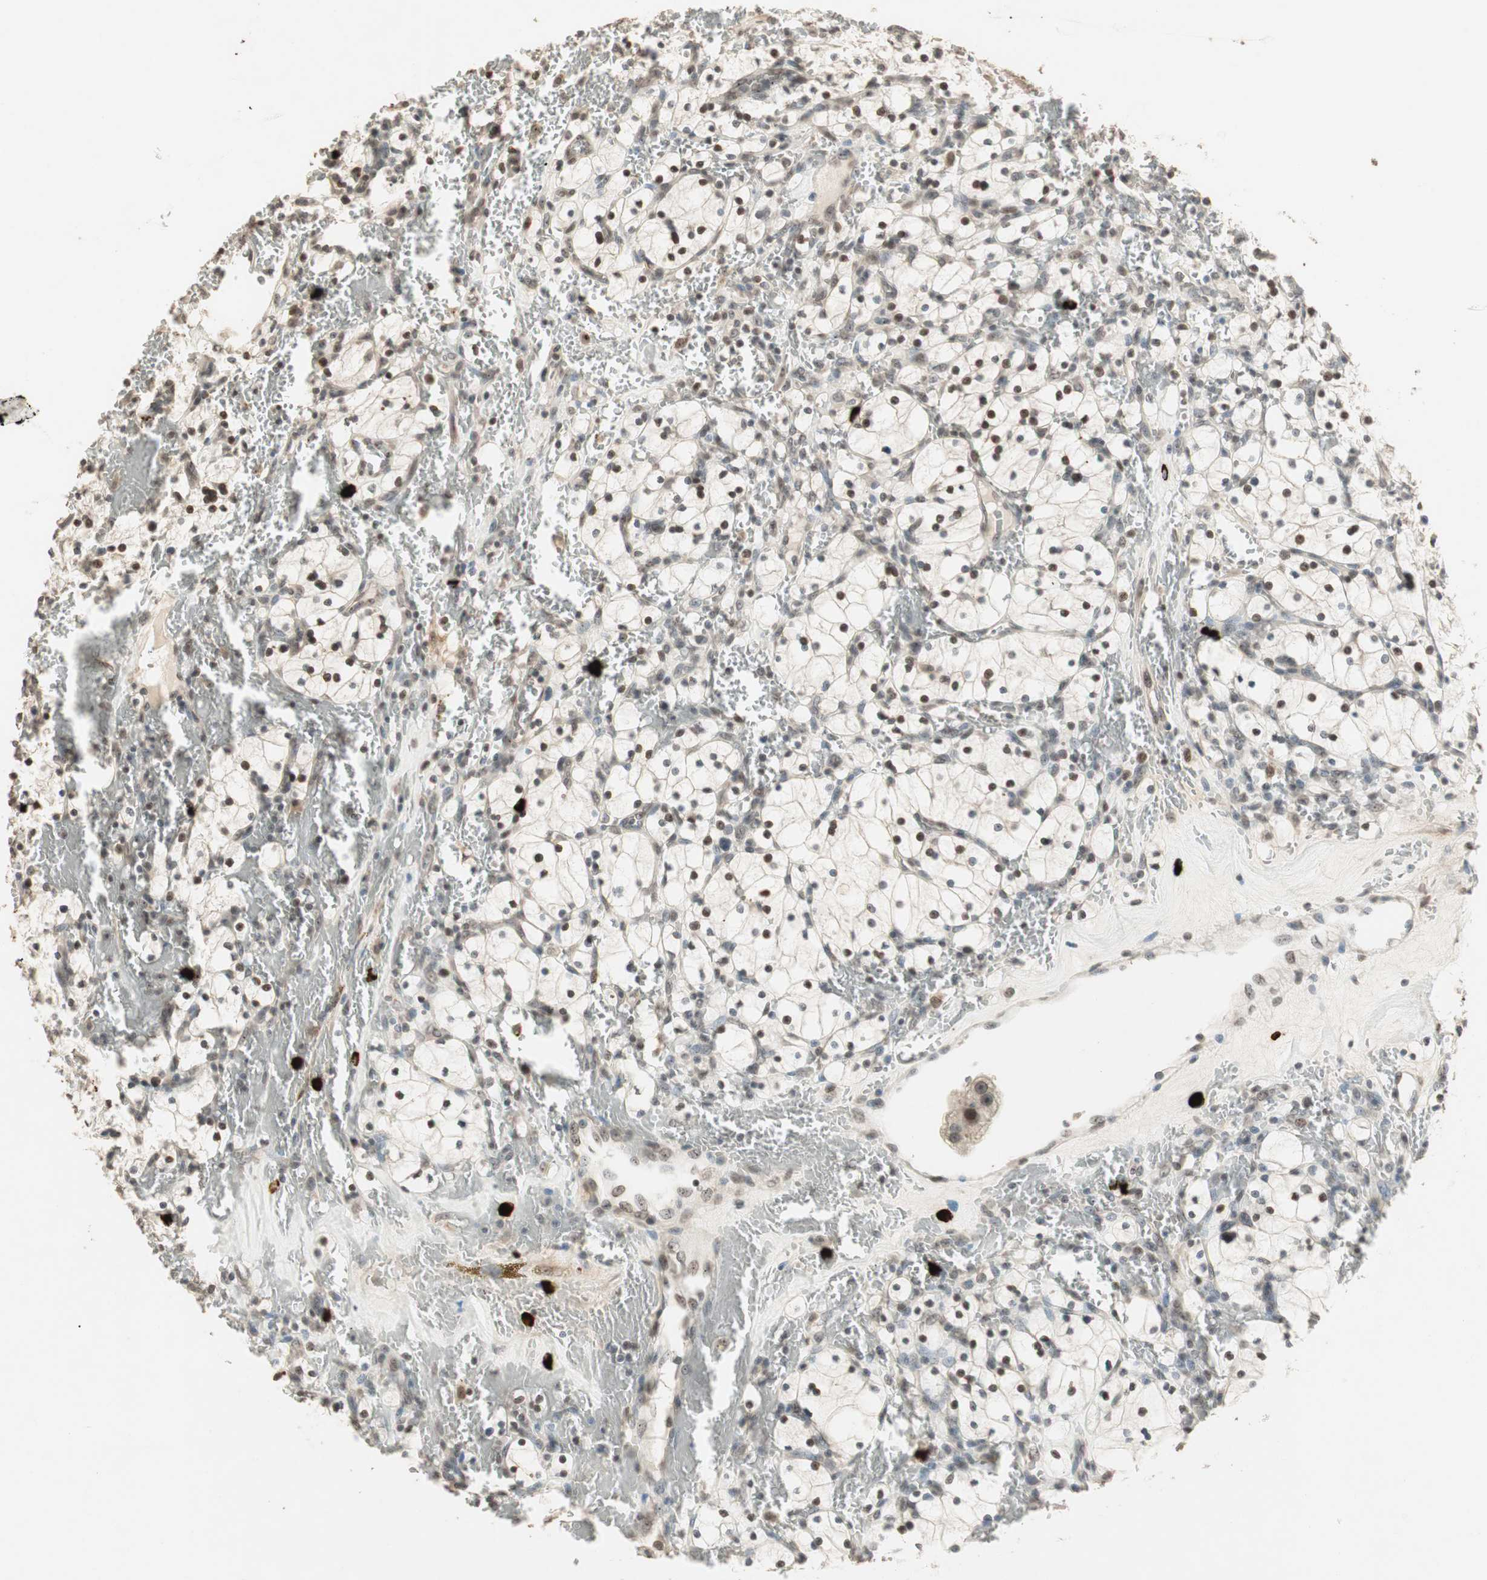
{"staining": {"intensity": "weak", "quantity": "25%-75%", "location": "nuclear"}, "tissue": "renal cancer", "cell_type": "Tumor cells", "image_type": "cancer", "snomed": [{"axis": "morphology", "description": "Adenocarcinoma, NOS"}, {"axis": "topography", "description": "Kidney"}], "caption": "This is a photomicrograph of IHC staining of renal cancer (adenocarcinoma), which shows weak positivity in the nuclear of tumor cells.", "gene": "ETV4", "patient": {"sex": "female", "age": 83}}